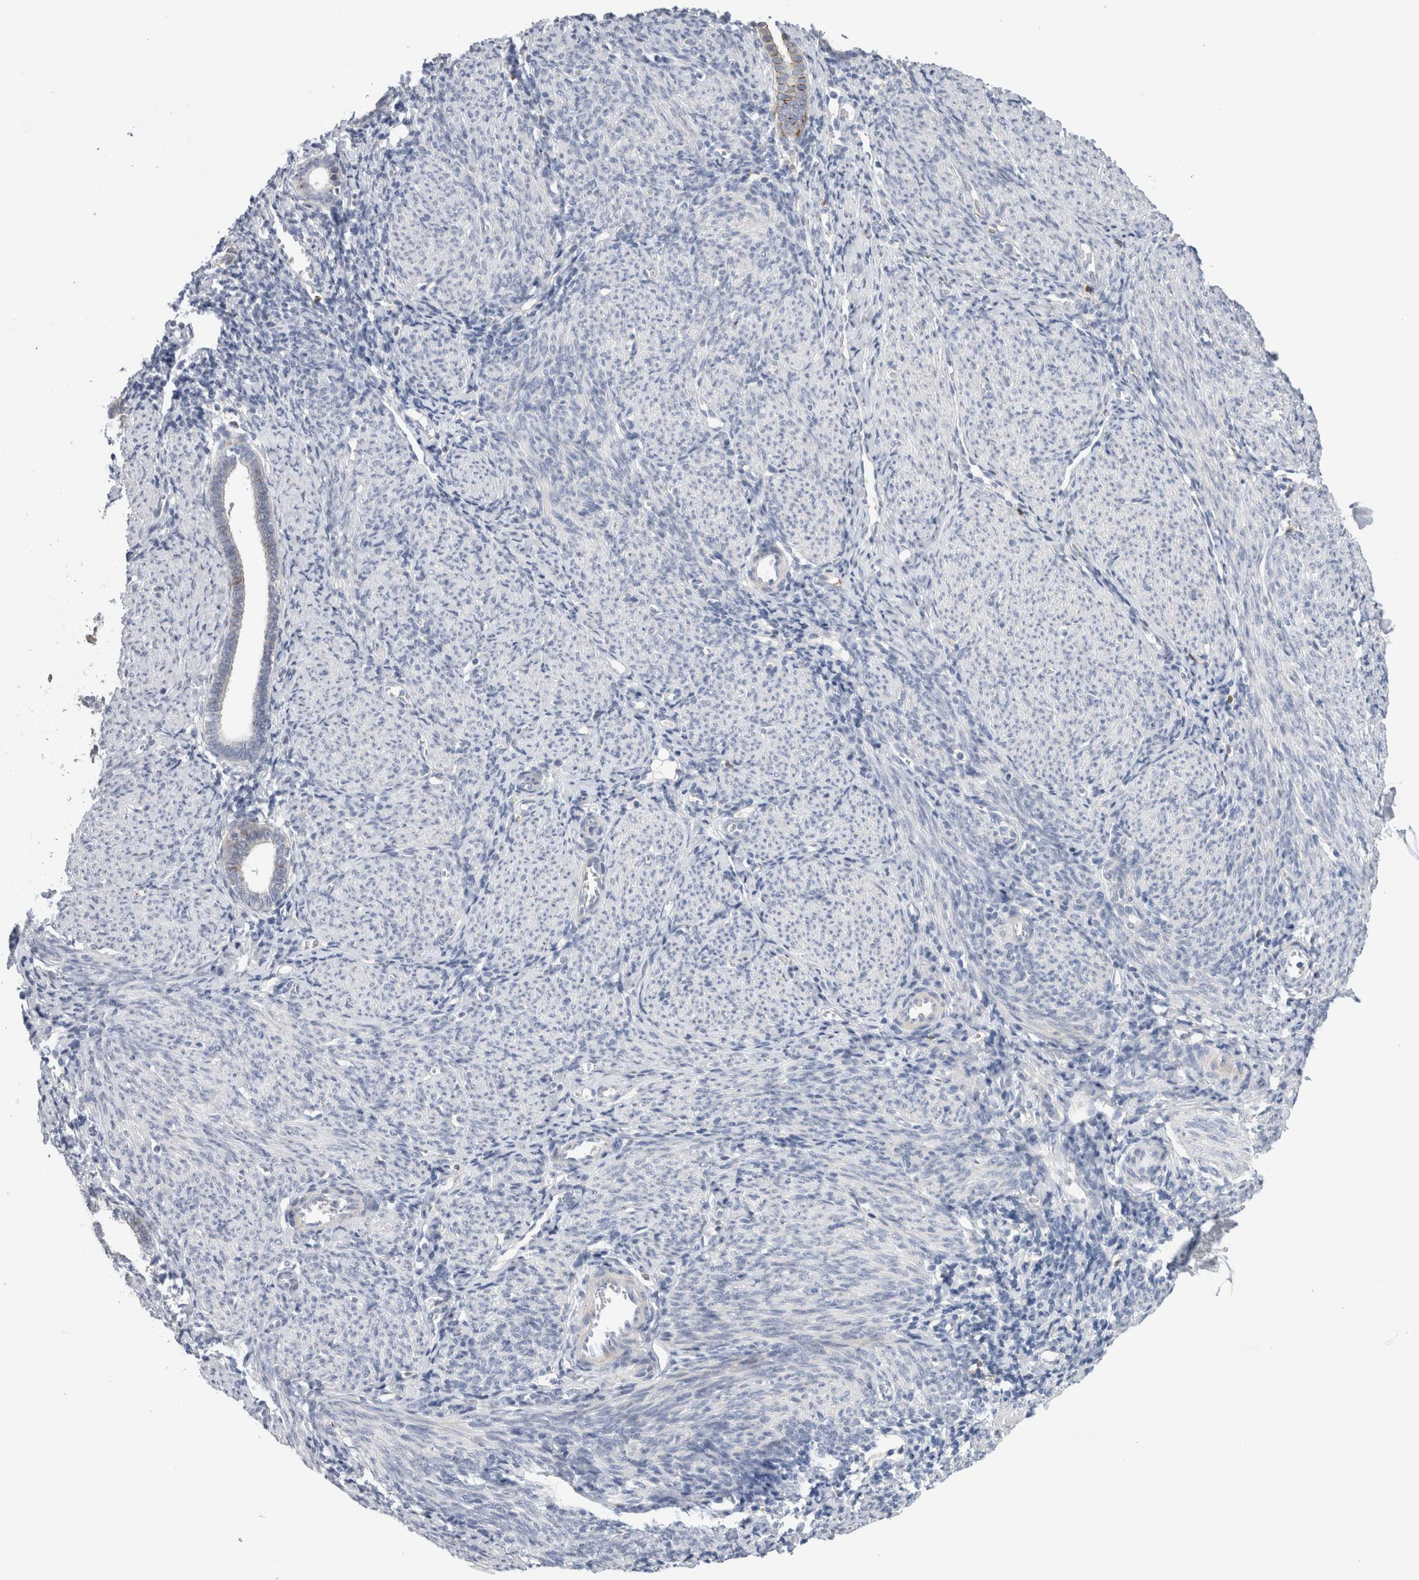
{"staining": {"intensity": "negative", "quantity": "none", "location": "none"}, "tissue": "endometrium", "cell_type": "Cells in endometrial stroma", "image_type": "normal", "snomed": [{"axis": "morphology", "description": "Normal tissue, NOS"}, {"axis": "morphology", "description": "Adenocarcinoma, NOS"}, {"axis": "topography", "description": "Endometrium"}], "caption": "Cells in endometrial stroma are negative for brown protein staining in normal endometrium. (IHC, brightfield microscopy, high magnification).", "gene": "SLC20A2", "patient": {"sex": "female", "age": 57}}